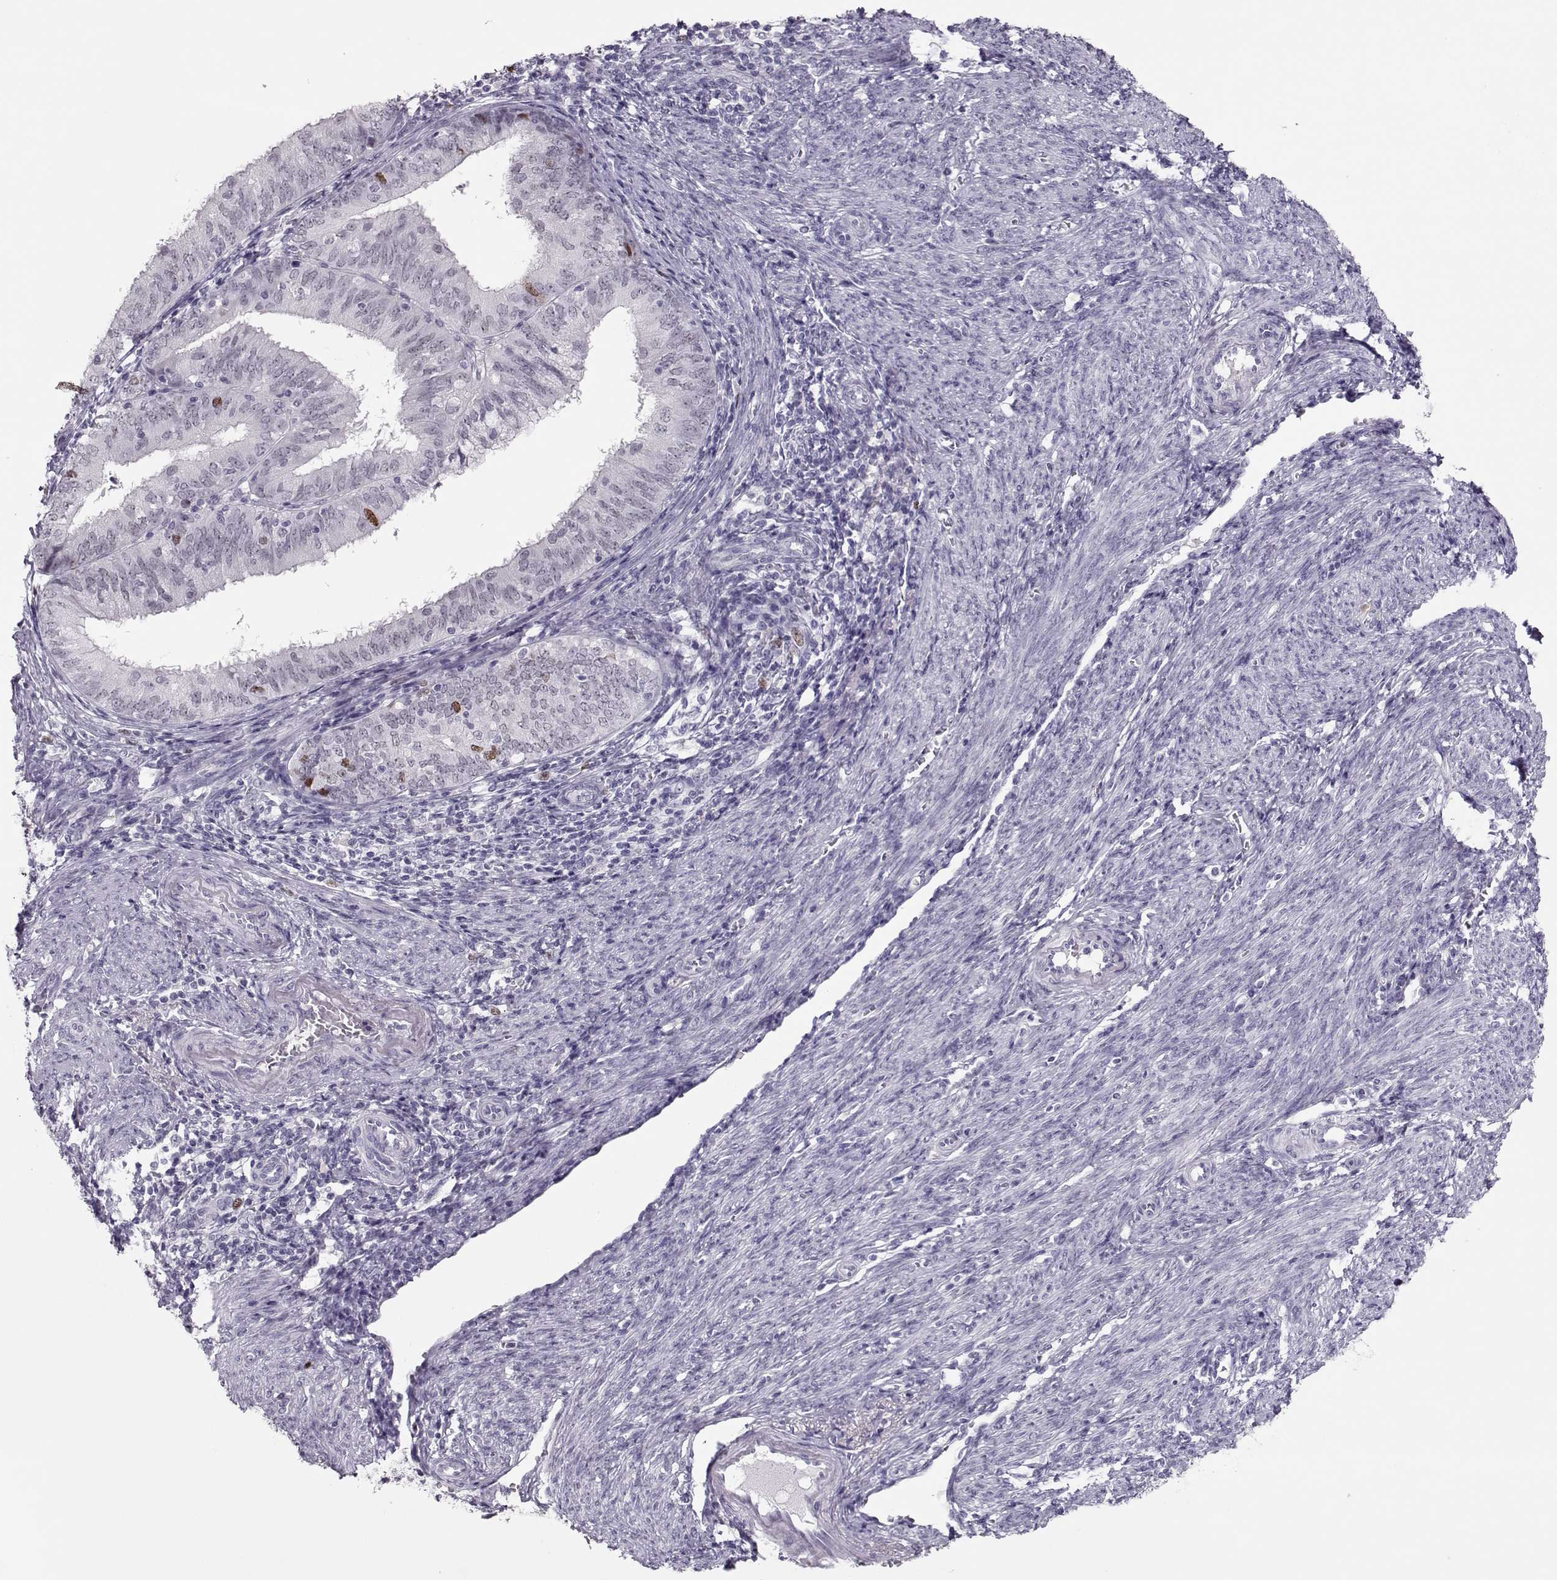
{"staining": {"intensity": "moderate", "quantity": "<25%", "location": "nuclear"}, "tissue": "endometrial cancer", "cell_type": "Tumor cells", "image_type": "cancer", "snomed": [{"axis": "morphology", "description": "Adenocarcinoma, NOS"}, {"axis": "topography", "description": "Endometrium"}], "caption": "Approximately <25% of tumor cells in endometrial cancer display moderate nuclear protein staining as visualized by brown immunohistochemical staining.", "gene": "SGO1", "patient": {"sex": "female", "age": 57}}